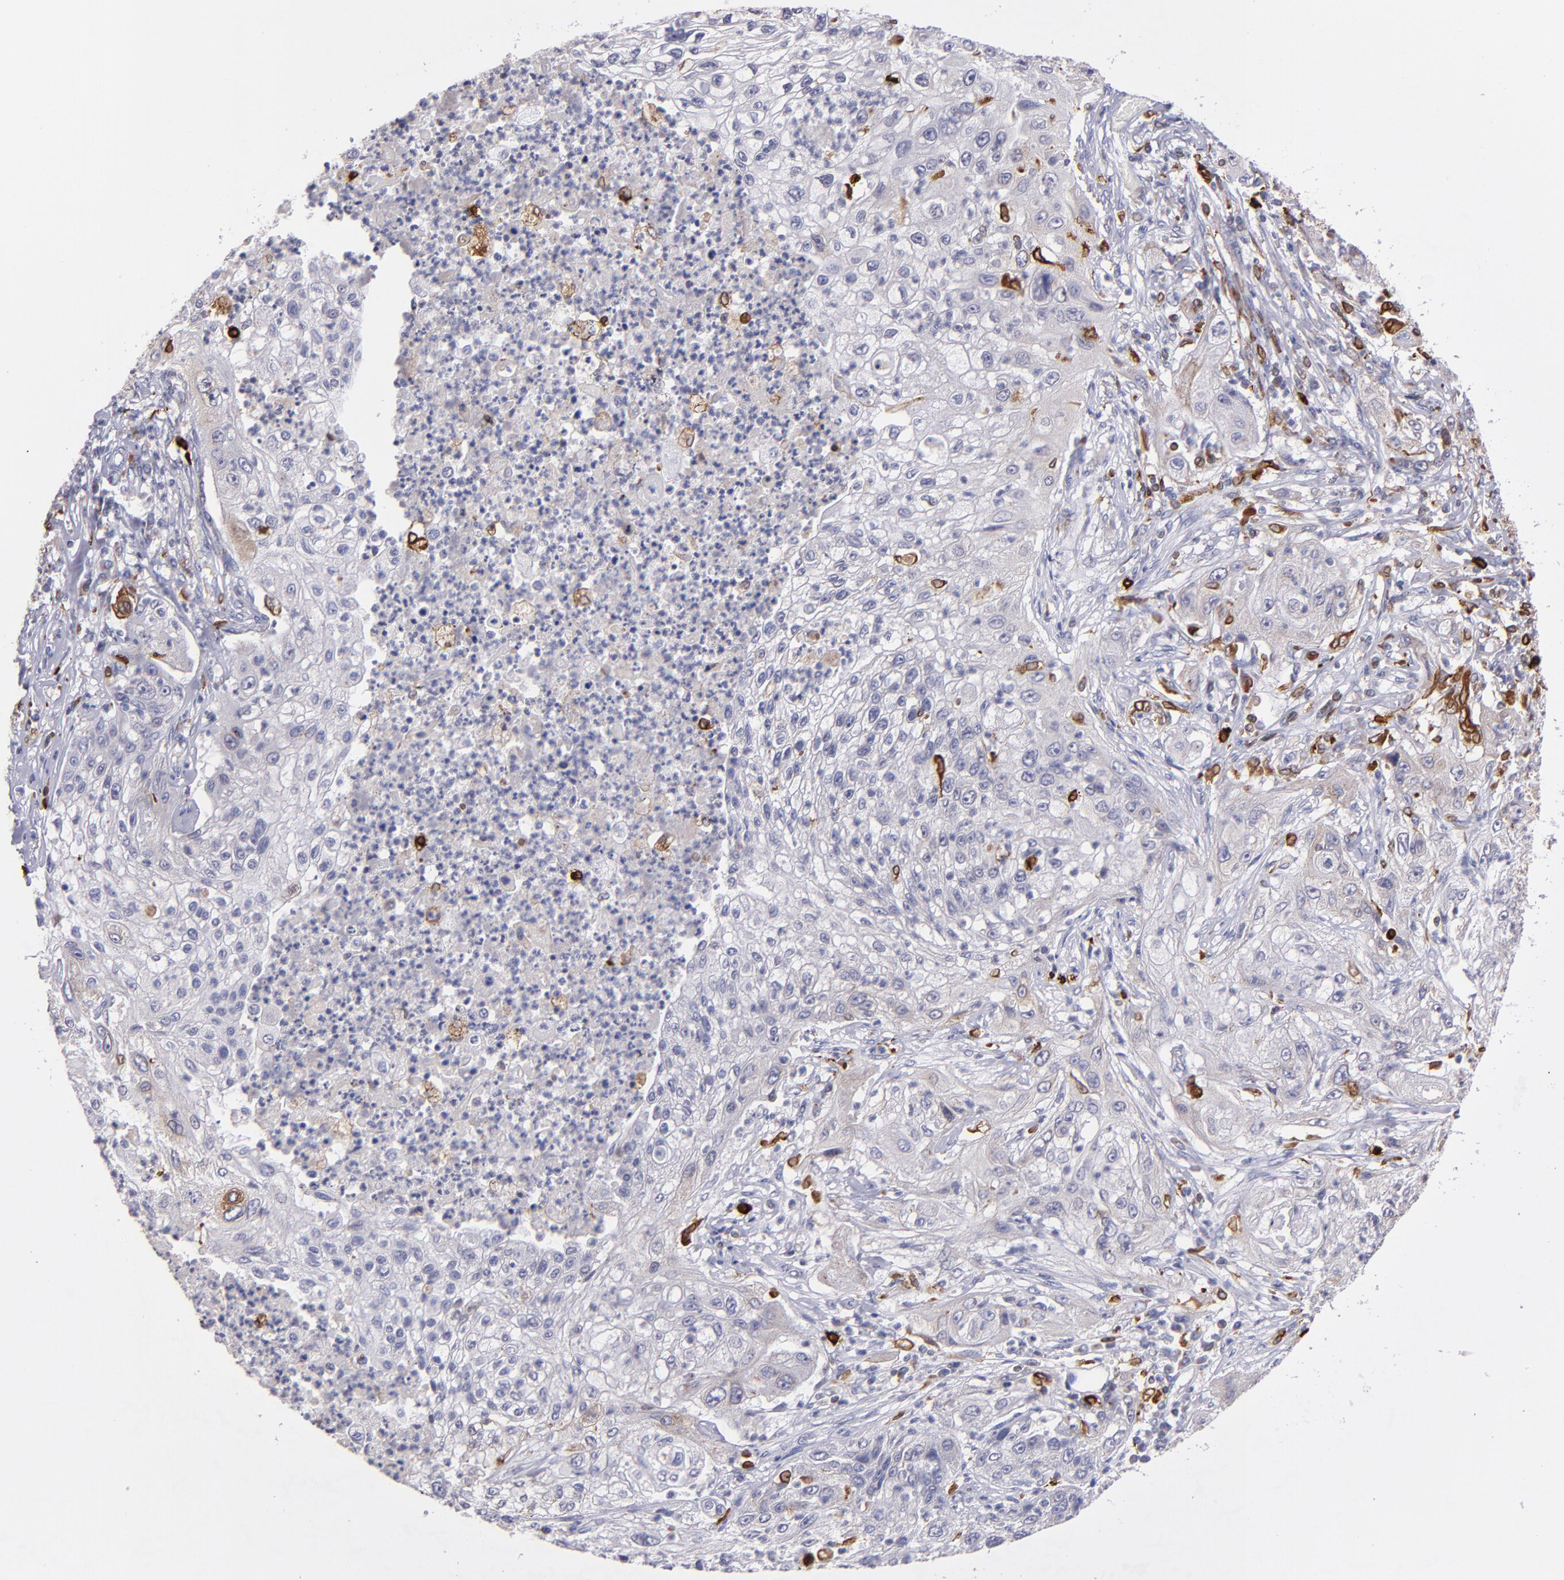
{"staining": {"intensity": "negative", "quantity": "none", "location": "none"}, "tissue": "lung cancer", "cell_type": "Tumor cells", "image_type": "cancer", "snomed": [{"axis": "morphology", "description": "Inflammation, NOS"}, {"axis": "morphology", "description": "Squamous cell carcinoma, NOS"}, {"axis": "topography", "description": "Lymph node"}, {"axis": "topography", "description": "Soft tissue"}, {"axis": "topography", "description": "Lung"}], "caption": "The micrograph displays no significant positivity in tumor cells of lung cancer. The staining is performed using DAB (3,3'-diaminobenzidine) brown chromogen with nuclei counter-stained in using hematoxylin.", "gene": "PTGS1", "patient": {"sex": "male", "age": 66}}